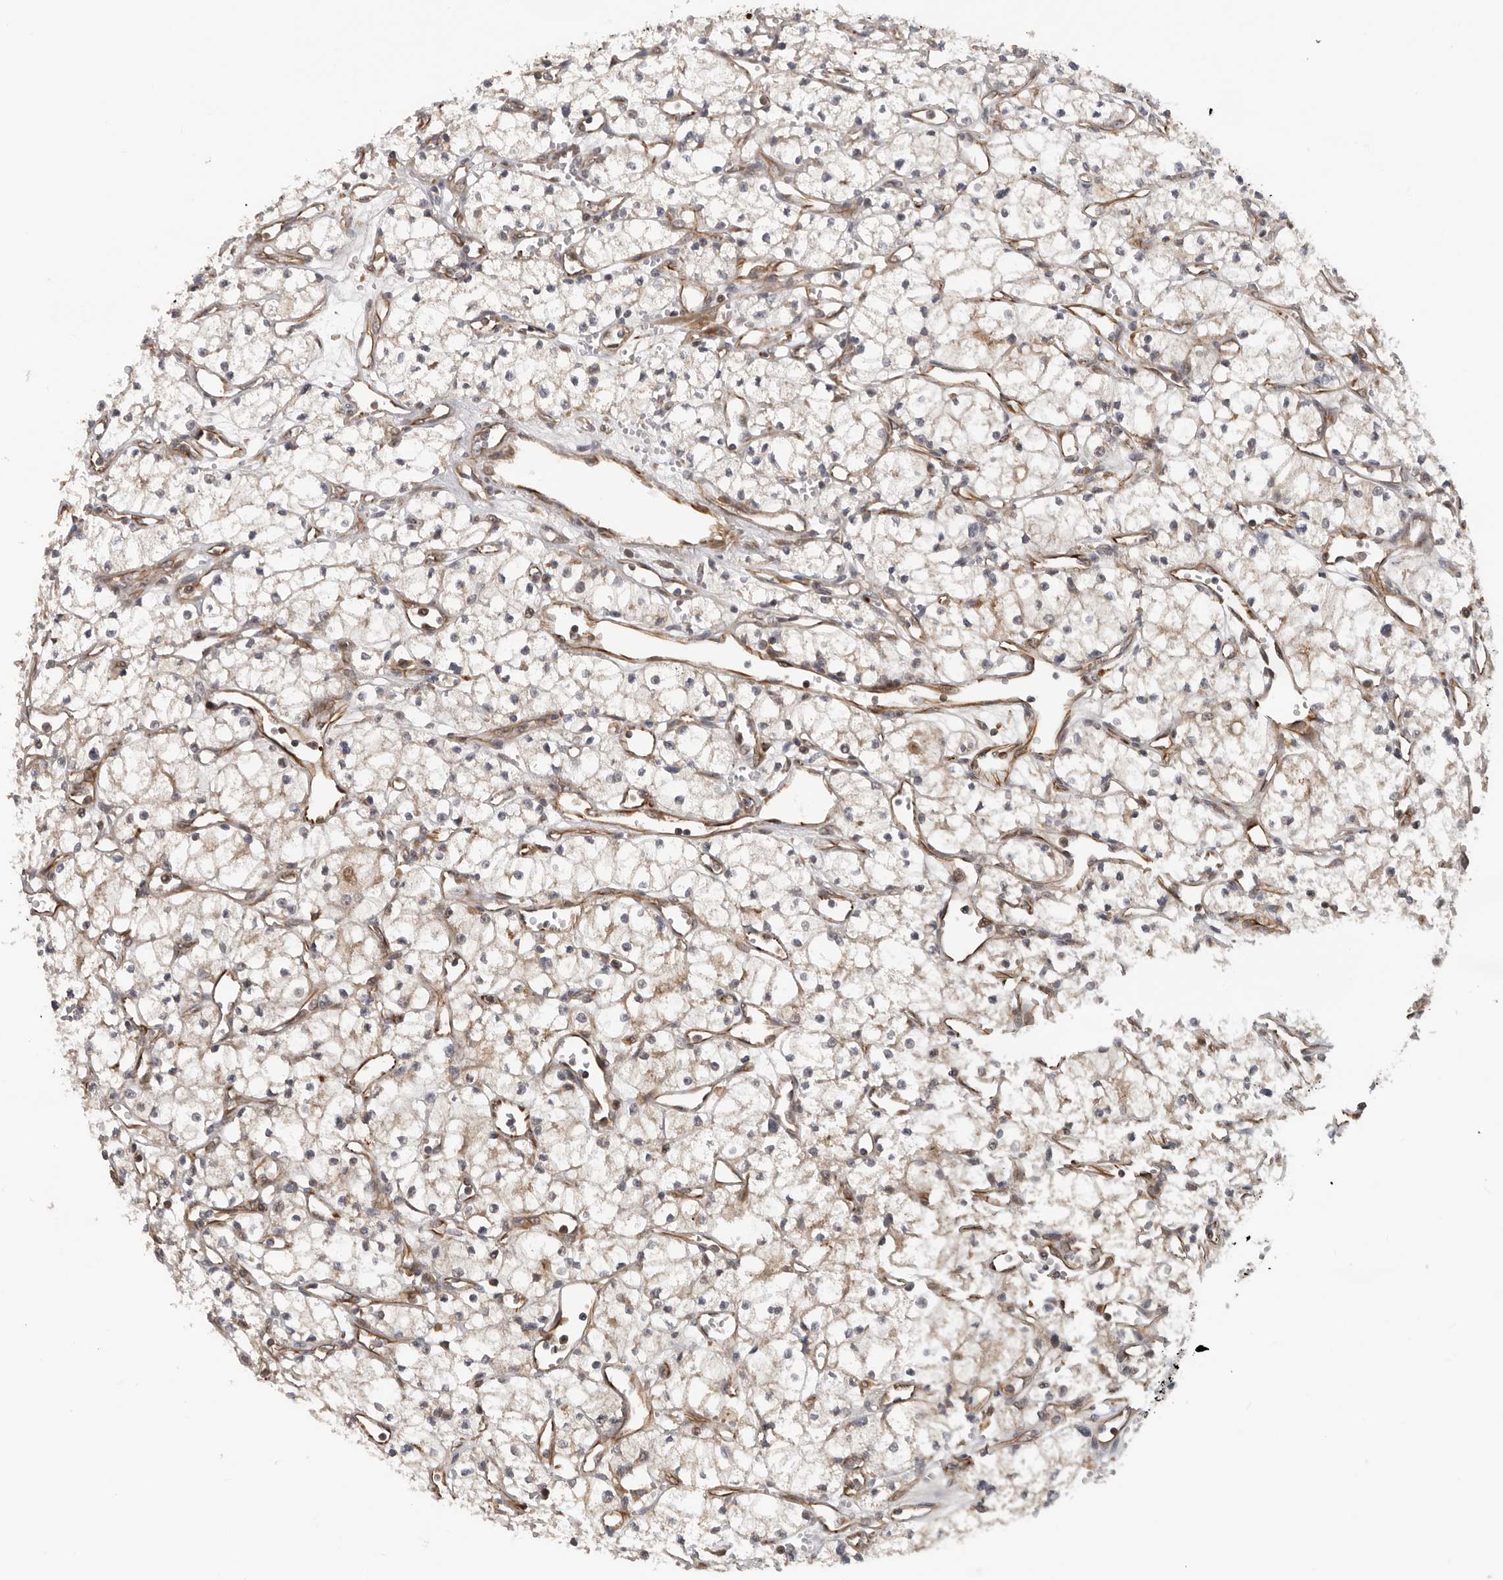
{"staining": {"intensity": "weak", "quantity": ">75%", "location": "cytoplasmic/membranous"}, "tissue": "renal cancer", "cell_type": "Tumor cells", "image_type": "cancer", "snomed": [{"axis": "morphology", "description": "Adenocarcinoma, NOS"}, {"axis": "topography", "description": "Kidney"}], "caption": "The micrograph shows immunohistochemical staining of renal cancer. There is weak cytoplasmic/membranous expression is seen in approximately >75% of tumor cells.", "gene": "RNF157", "patient": {"sex": "male", "age": 59}}